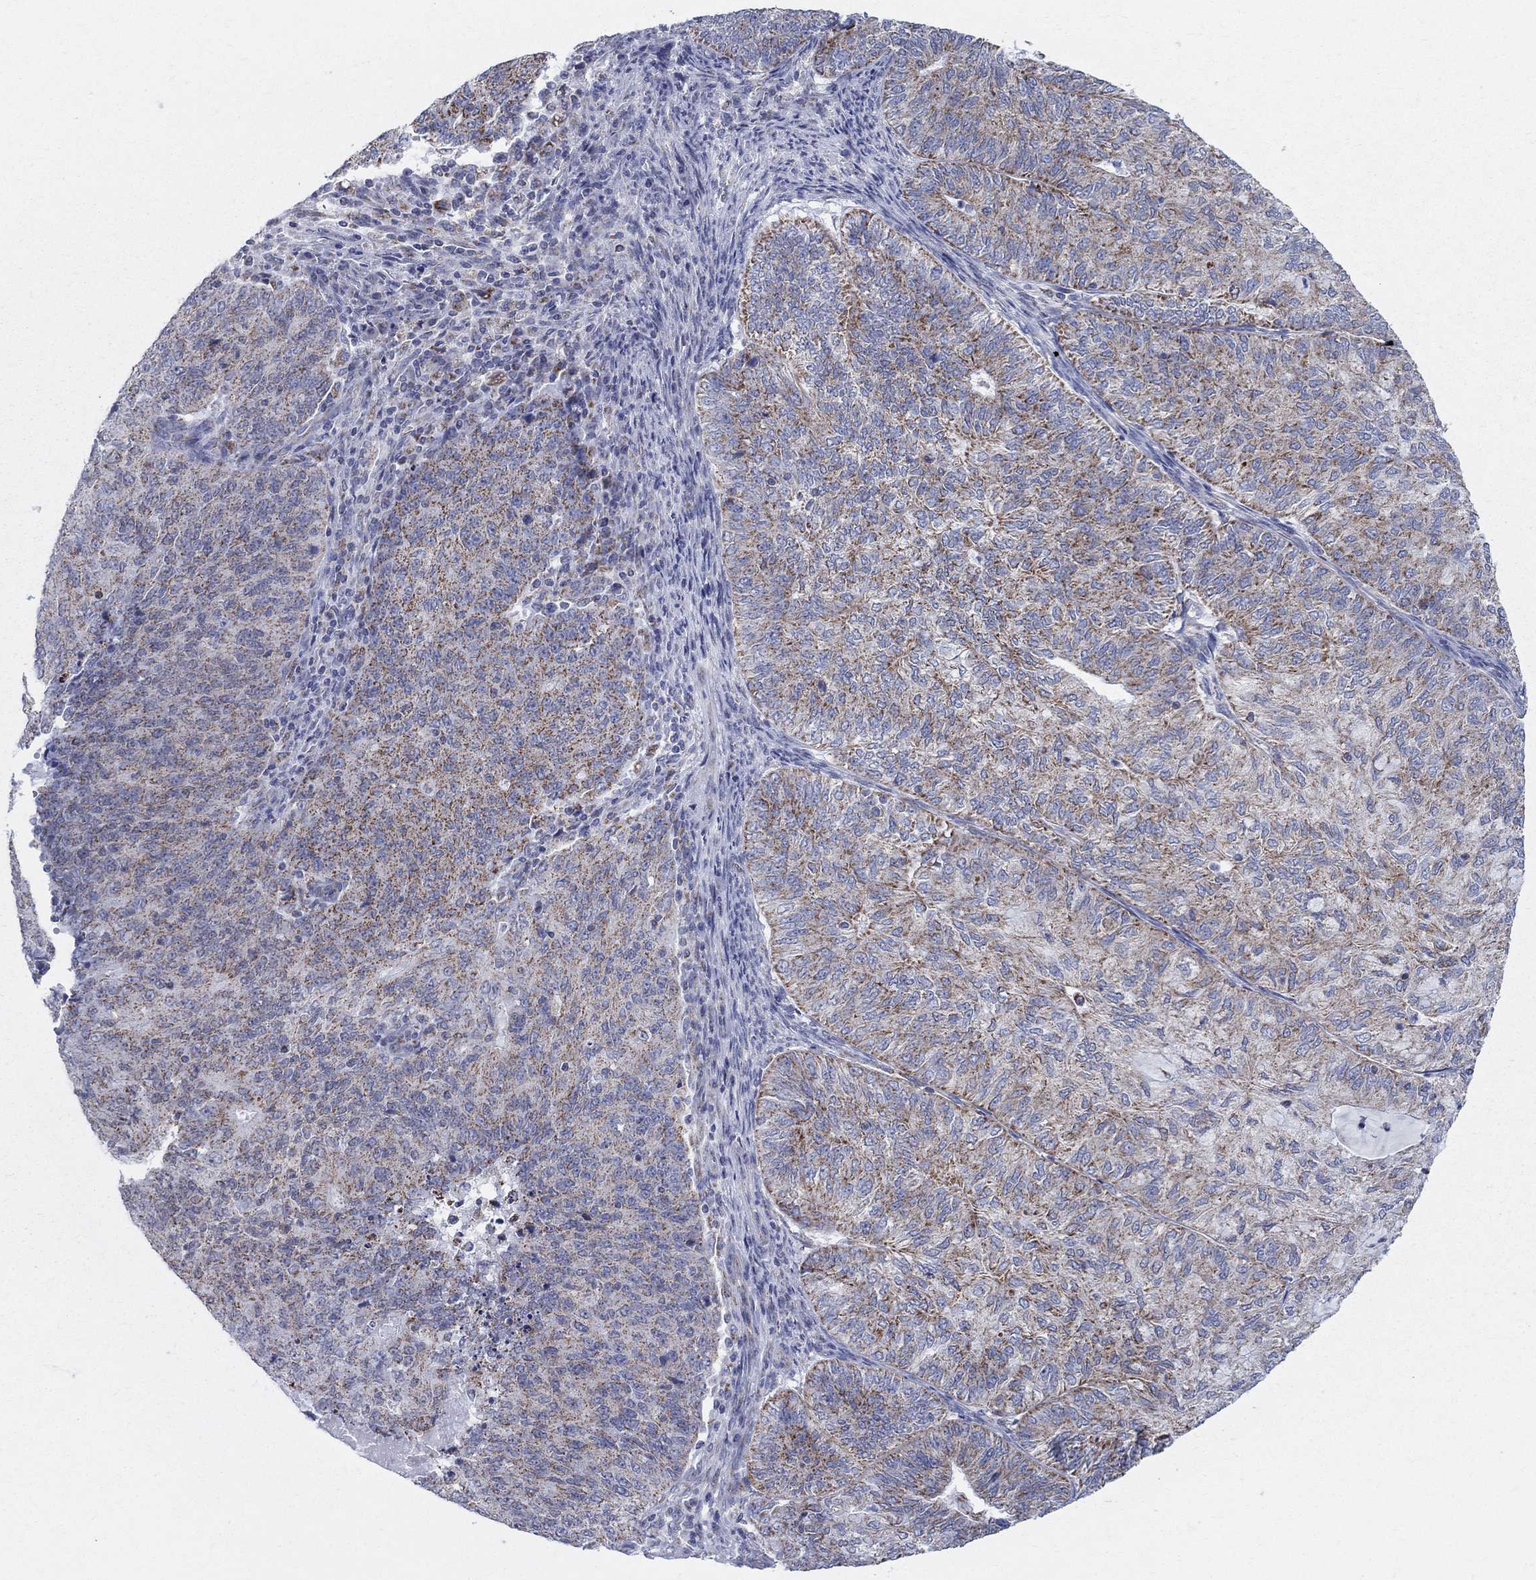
{"staining": {"intensity": "moderate", "quantity": "25%-75%", "location": "cytoplasmic/membranous"}, "tissue": "endometrial cancer", "cell_type": "Tumor cells", "image_type": "cancer", "snomed": [{"axis": "morphology", "description": "Adenocarcinoma, NOS"}, {"axis": "topography", "description": "Endometrium"}], "caption": "Moderate cytoplasmic/membranous expression is present in approximately 25%-75% of tumor cells in endometrial adenocarcinoma. The staining was performed using DAB to visualize the protein expression in brown, while the nuclei were stained in blue with hematoxylin (Magnification: 20x).", "gene": "KISS1R", "patient": {"sex": "female", "age": 82}}